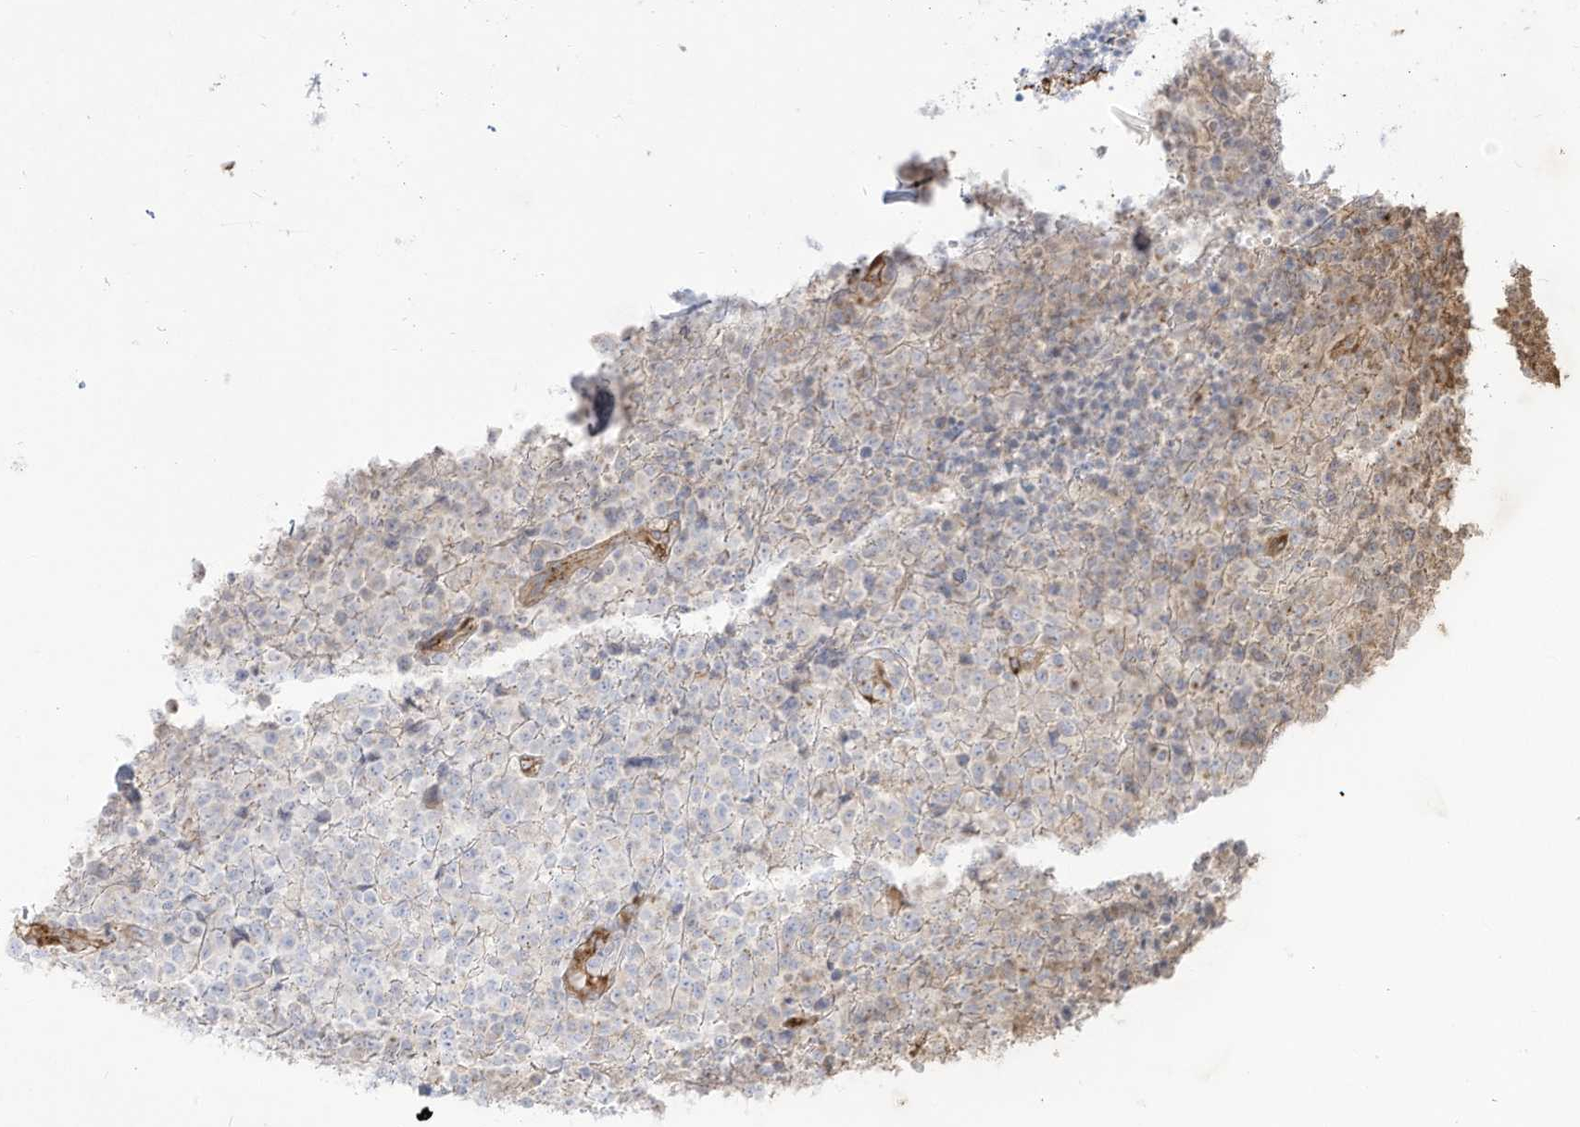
{"staining": {"intensity": "negative", "quantity": "none", "location": "none"}, "tissue": "lymphoma", "cell_type": "Tumor cells", "image_type": "cancer", "snomed": [{"axis": "morphology", "description": "Malignant lymphoma, non-Hodgkin's type, High grade"}, {"axis": "topography", "description": "Lymph node"}], "caption": "Protein analysis of lymphoma demonstrates no significant expression in tumor cells.", "gene": "ZGRF1", "patient": {"sex": "male", "age": 13}}